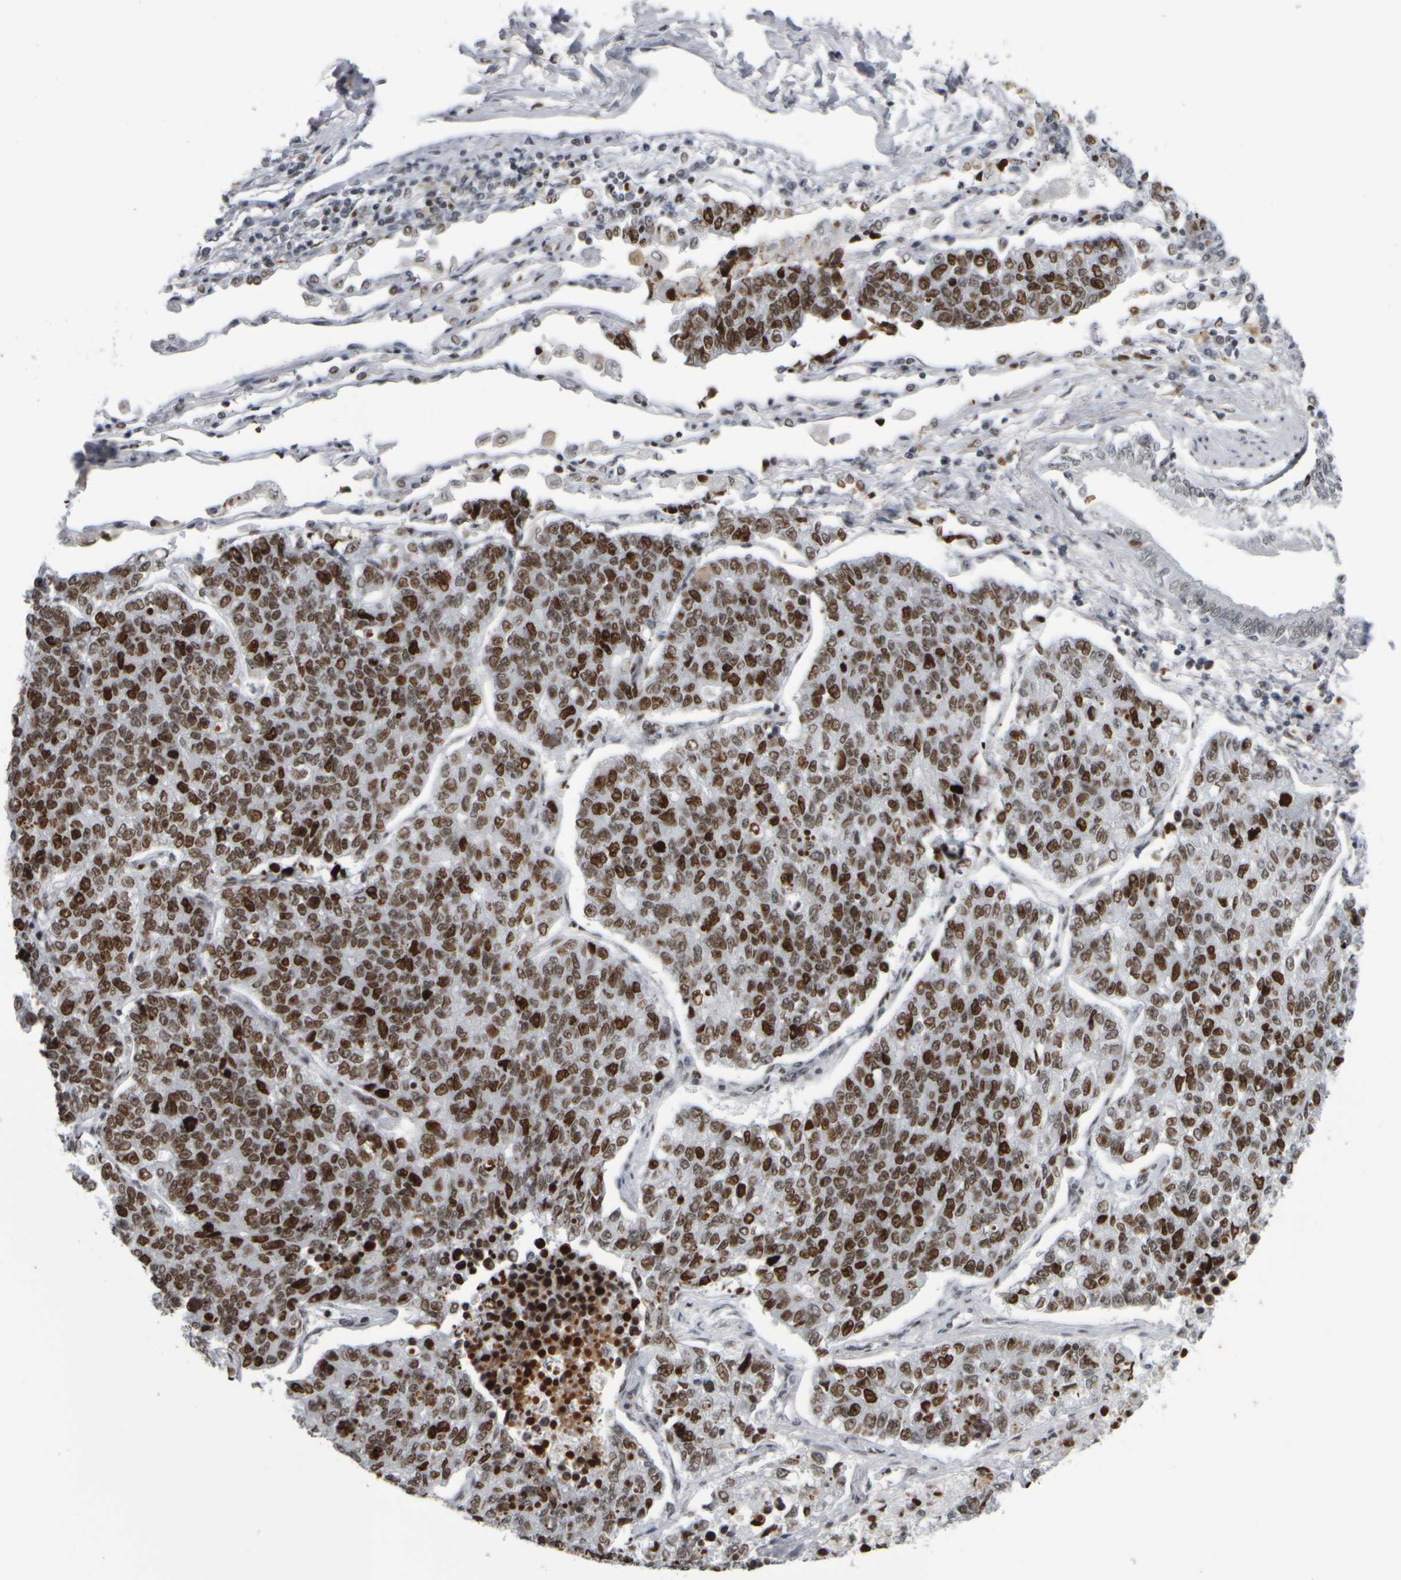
{"staining": {"intensity": "moderate", "quantity": ">75%", "location": "nuclear"}, "tissue": "lung cancer", "cell_type": "Tumor cells", "image_type": "cancer", "snomed": [{"axis": "morphology", "description": "Adenocarcinoma, NOS"}, {"axis": "topography", "description": "Lung"}], "caption": "Immunohistochemistry (IHC) (DAB (3,3'-diaminobenzidine)) staining of human lung adenocarcinoma demonstrates moderate nuclear protein expression in about >75% of tumor cells.", "gene": "TOP2B", "patient": {"sex": "male", "age": 49}}